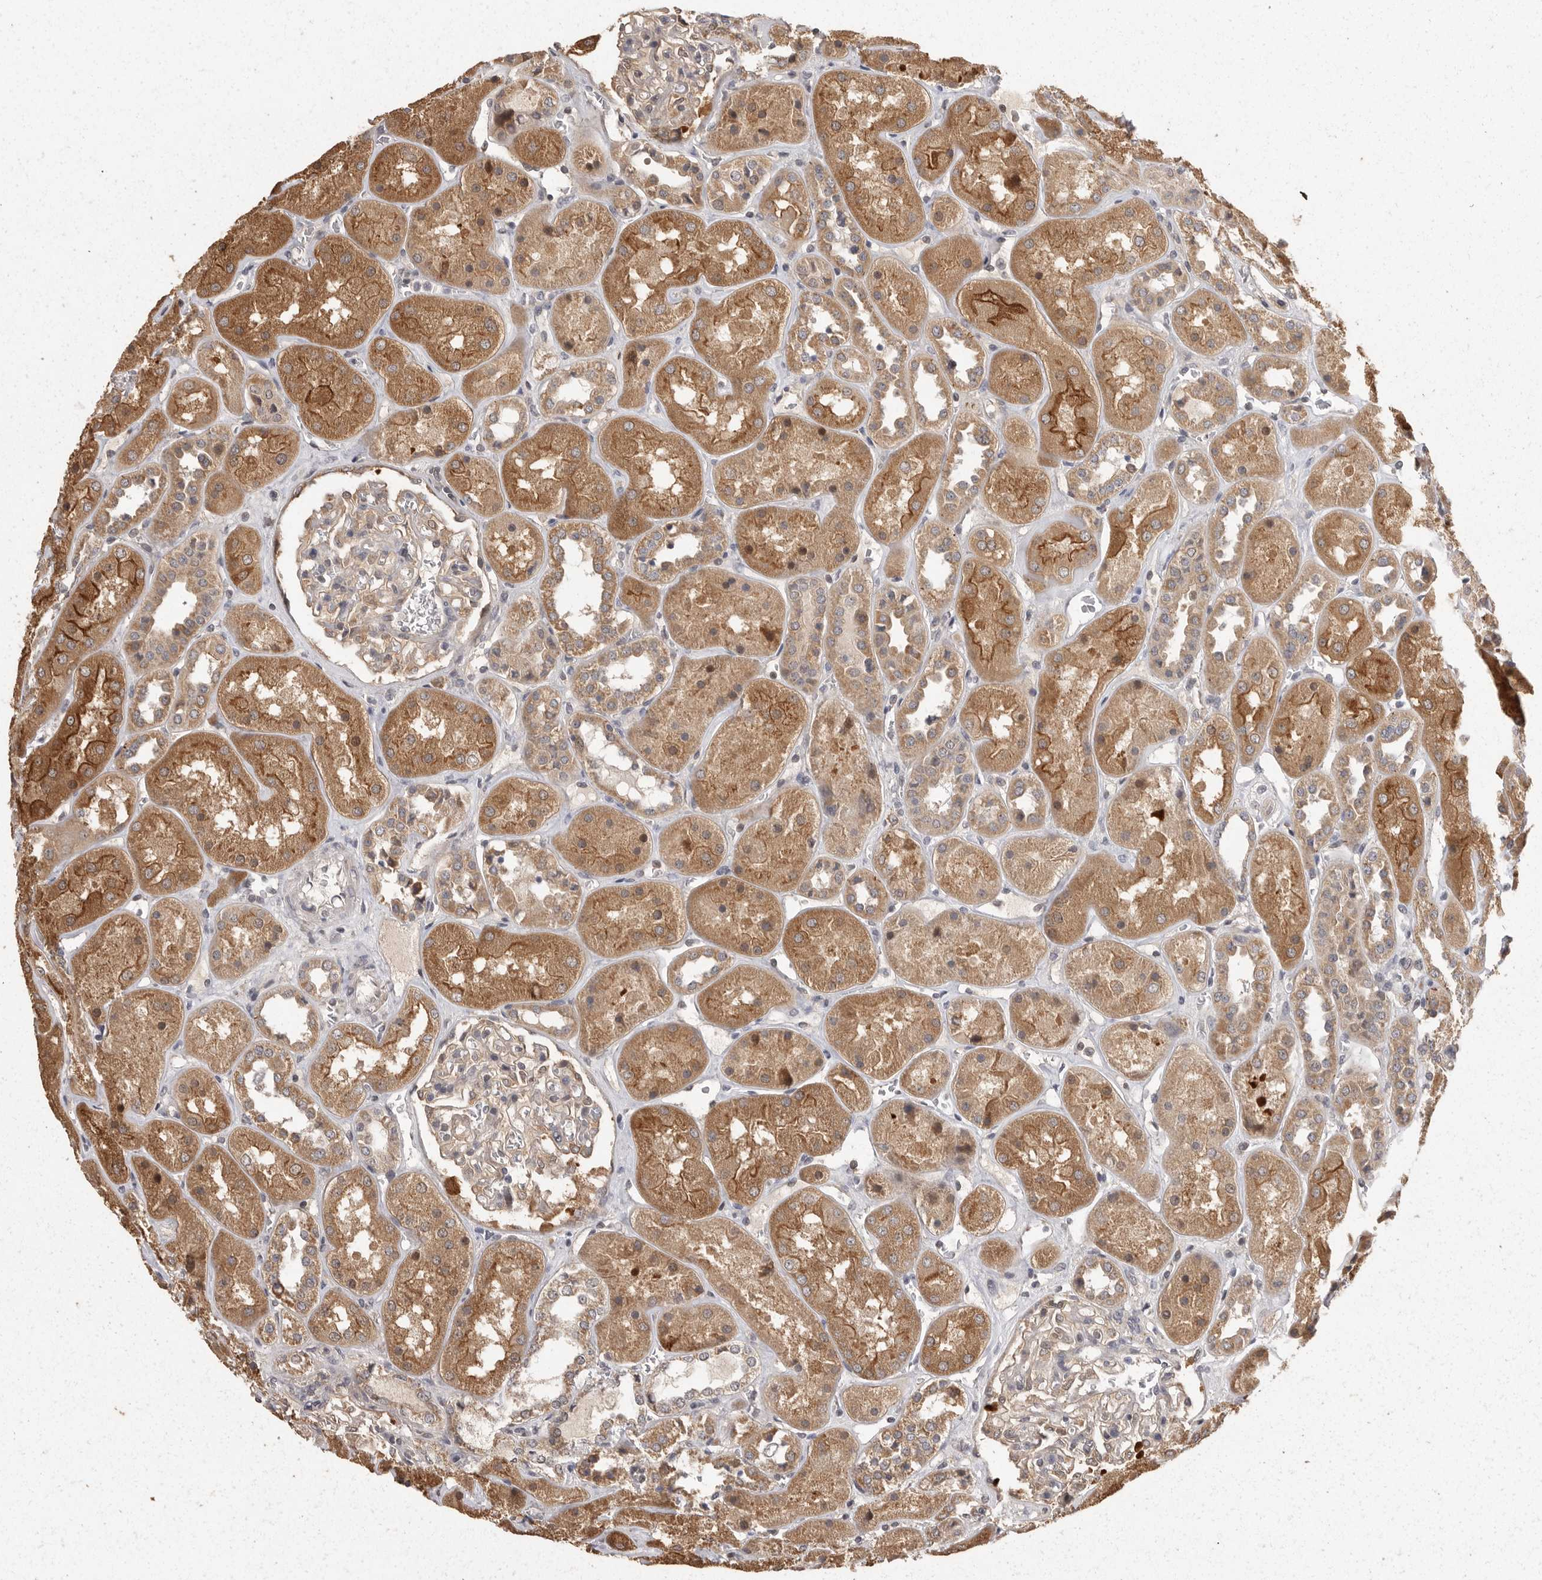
{"staining": {"intensity": "weak", "quantity": "<25%", "location": "cytoplasmic/membranous"}, "tissue": "kidney", "cell_type": "Cells in glomeruli", "image_type": "normal", "snomed": [{"axis": "morphology", "description": "Normal tissue, NOS"}, {"axis": "topography", "description": "Kidney"}], "caption": "Kidney was stained to show a protein in brown. There is no significant expression in cells in glomeruli. (Brightfield microscopy of DAB (3,3'-diaminobenzidine) IHC at high magnification).", "gene": "BAIAP2", "patient": {"sex": "male", "age": 70}}